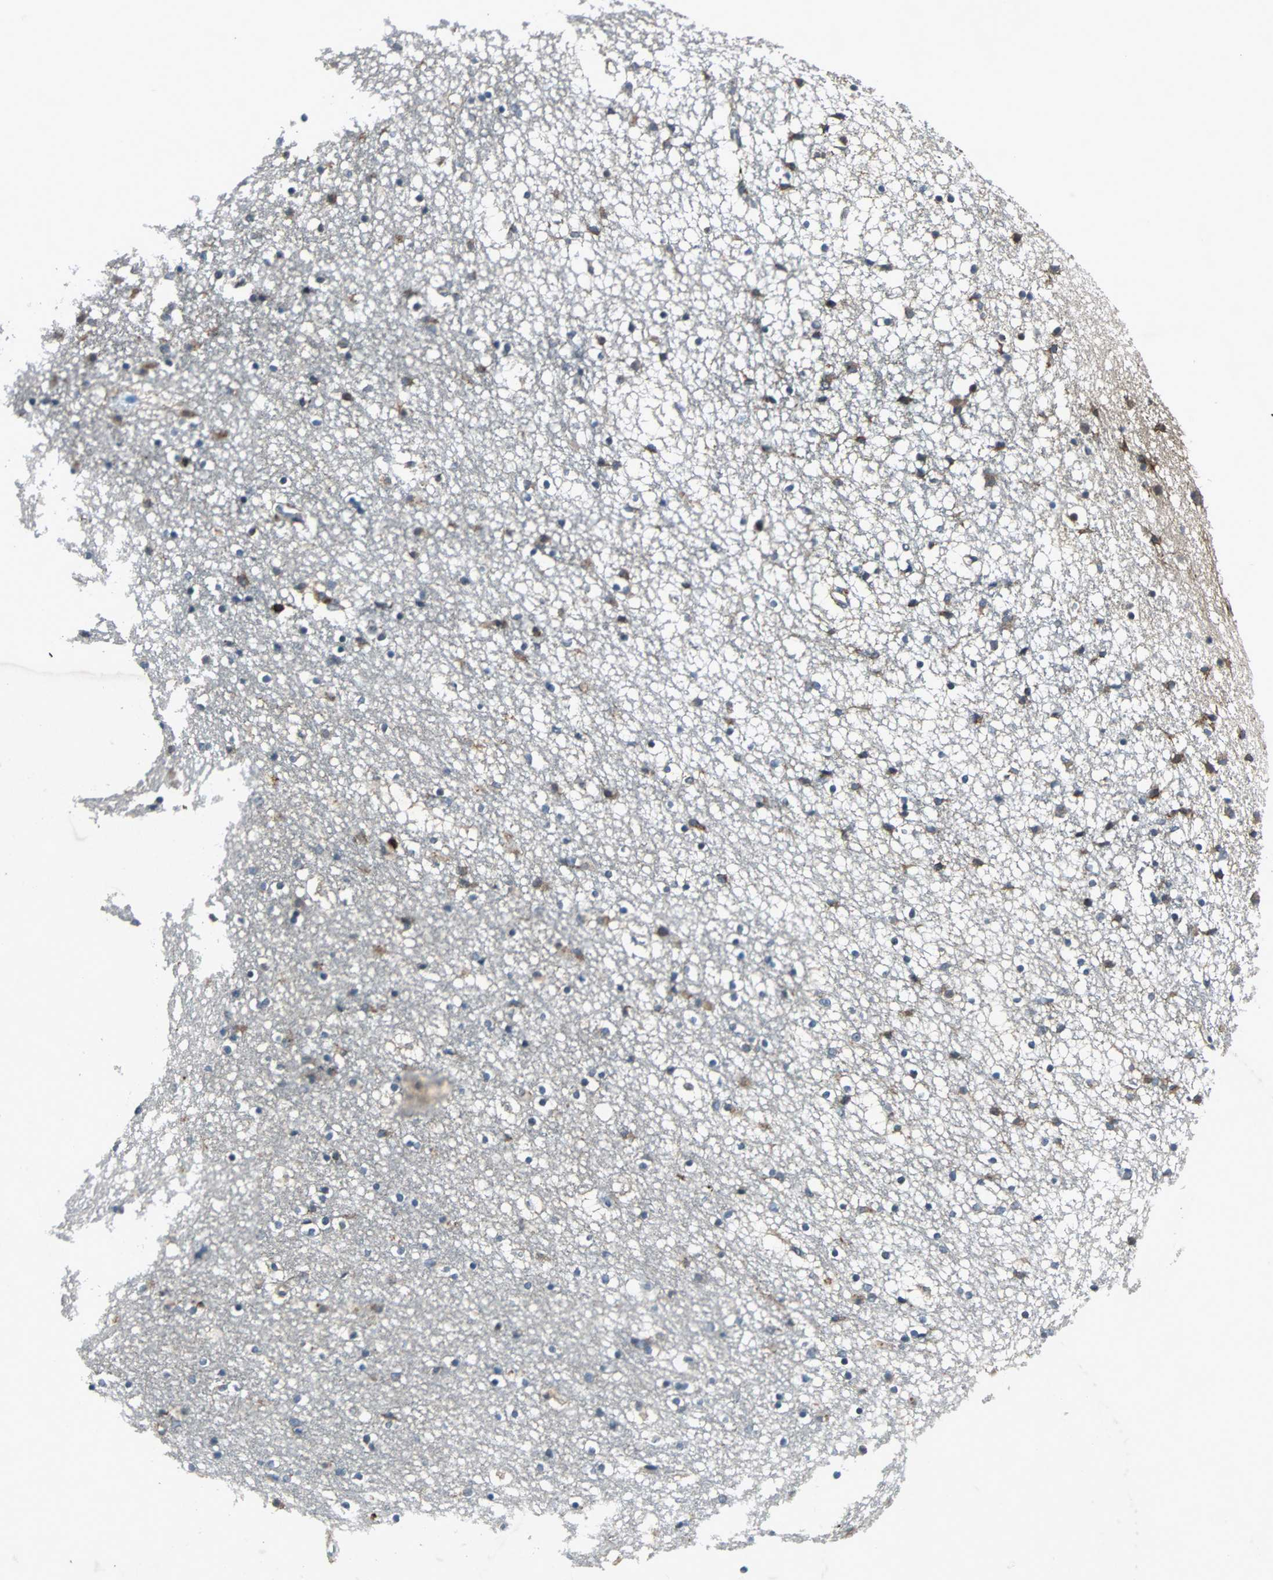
{"staining": {"intensity": "weak", "quantity": "<25%", "location": "cytoplasmic/membranous"}, "tissue": "caudate", "cell_type": "Glial cells", "image_type": "normal", "snomed": [{"axis": "morphology", "description": "Normal tissue, NOS"}, {"axis": "topography", "description": "Lateral ventricle wall"}], "caption": "The micrograph shows no significant expression in glial cells of caudate.", "gene": "SOS1", "patient": {"sex": "male", "age": 45}}